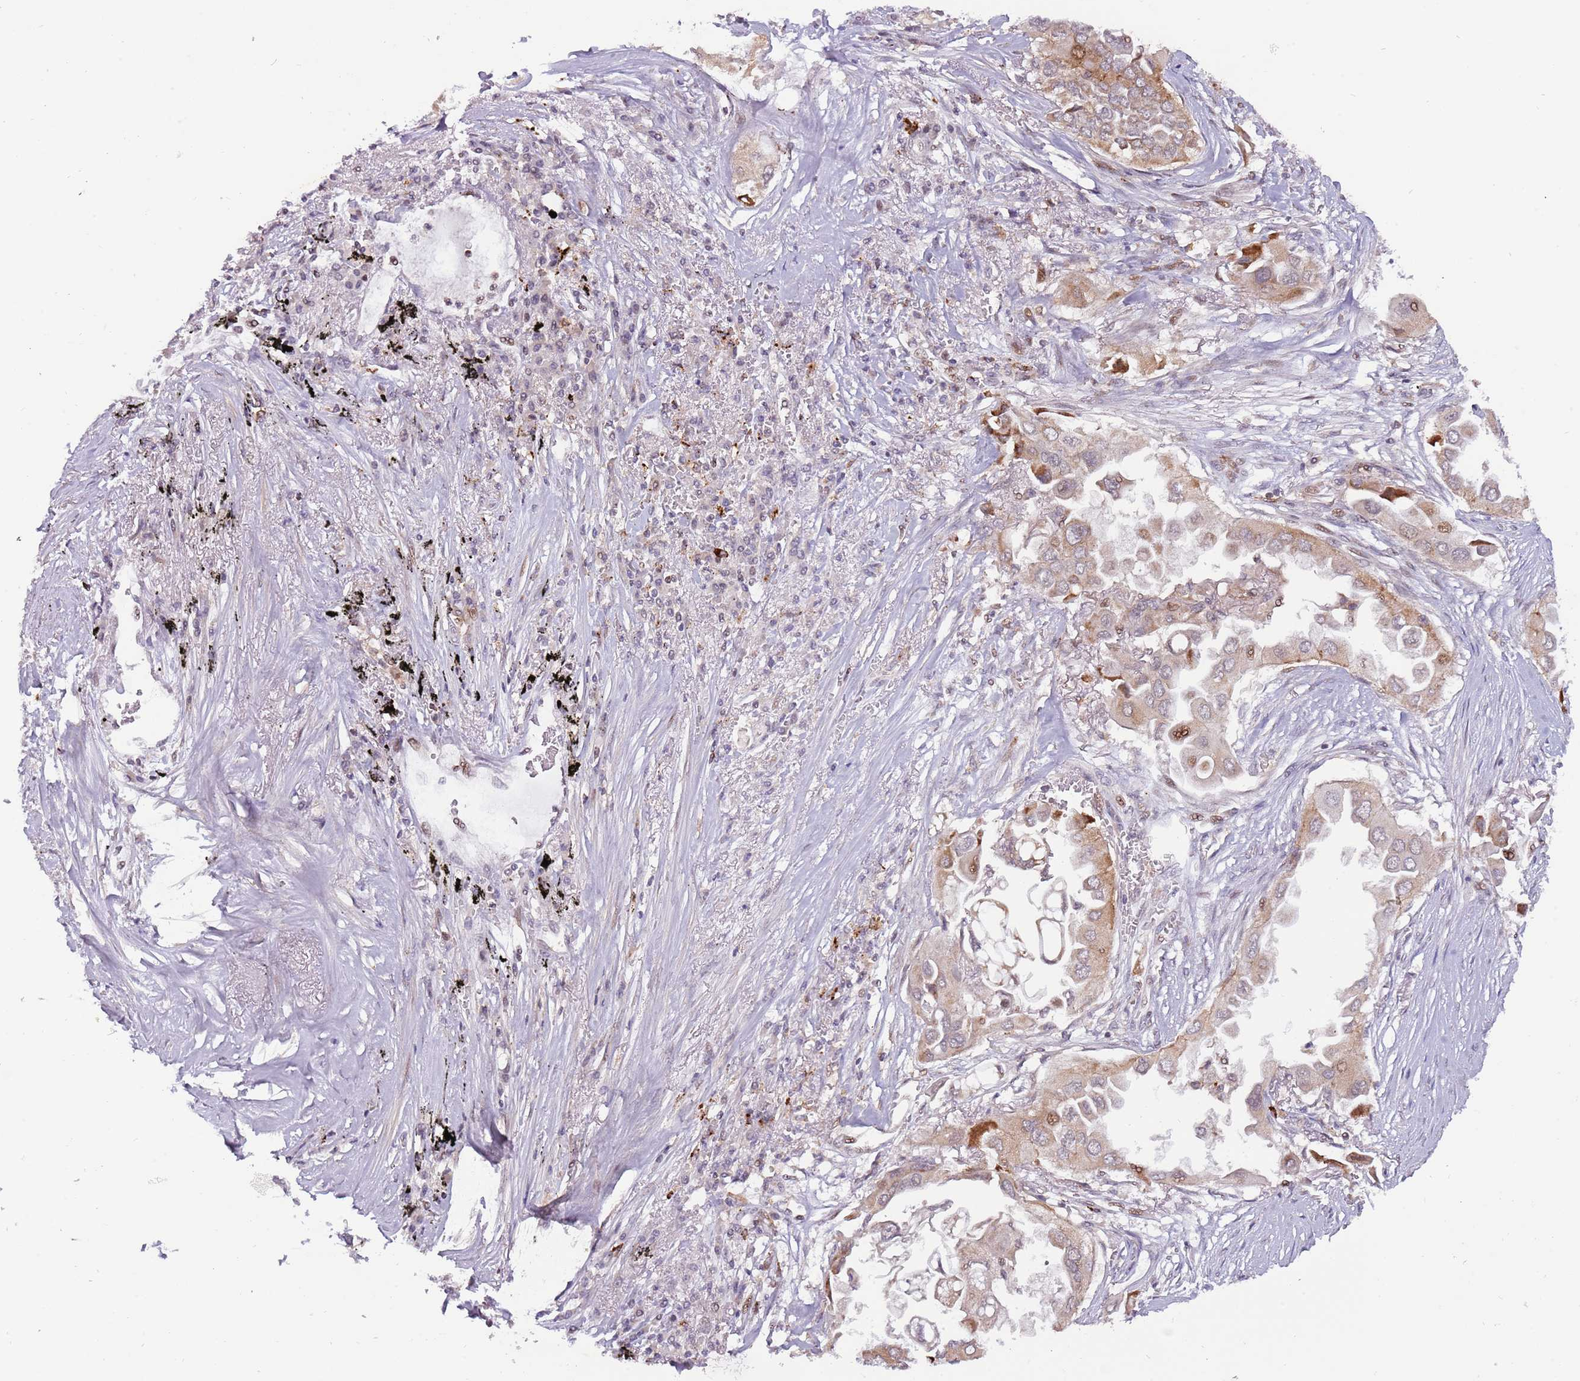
{"staining": {"intensity": "weak", "quantity": ">75%", "location": "cytoplasmic/membranous,nuclear"}, "tissue": "lung cancer", "cell_type": "Tumor cells", "image_type": "cancer", "snomed": [{"axis": "morphology", "description": "Adenocarcinoma, NOS"}, {"axis": "topography", "description": "Lung"}], "caption": "Protein staining of lung cancer tissue exhibits weak cytoplasmic/membranous and nuclear staining in approximately >75% of tumor cells.", "gene": "ULK3", "patient": {"sex": "female", "age": 76}}